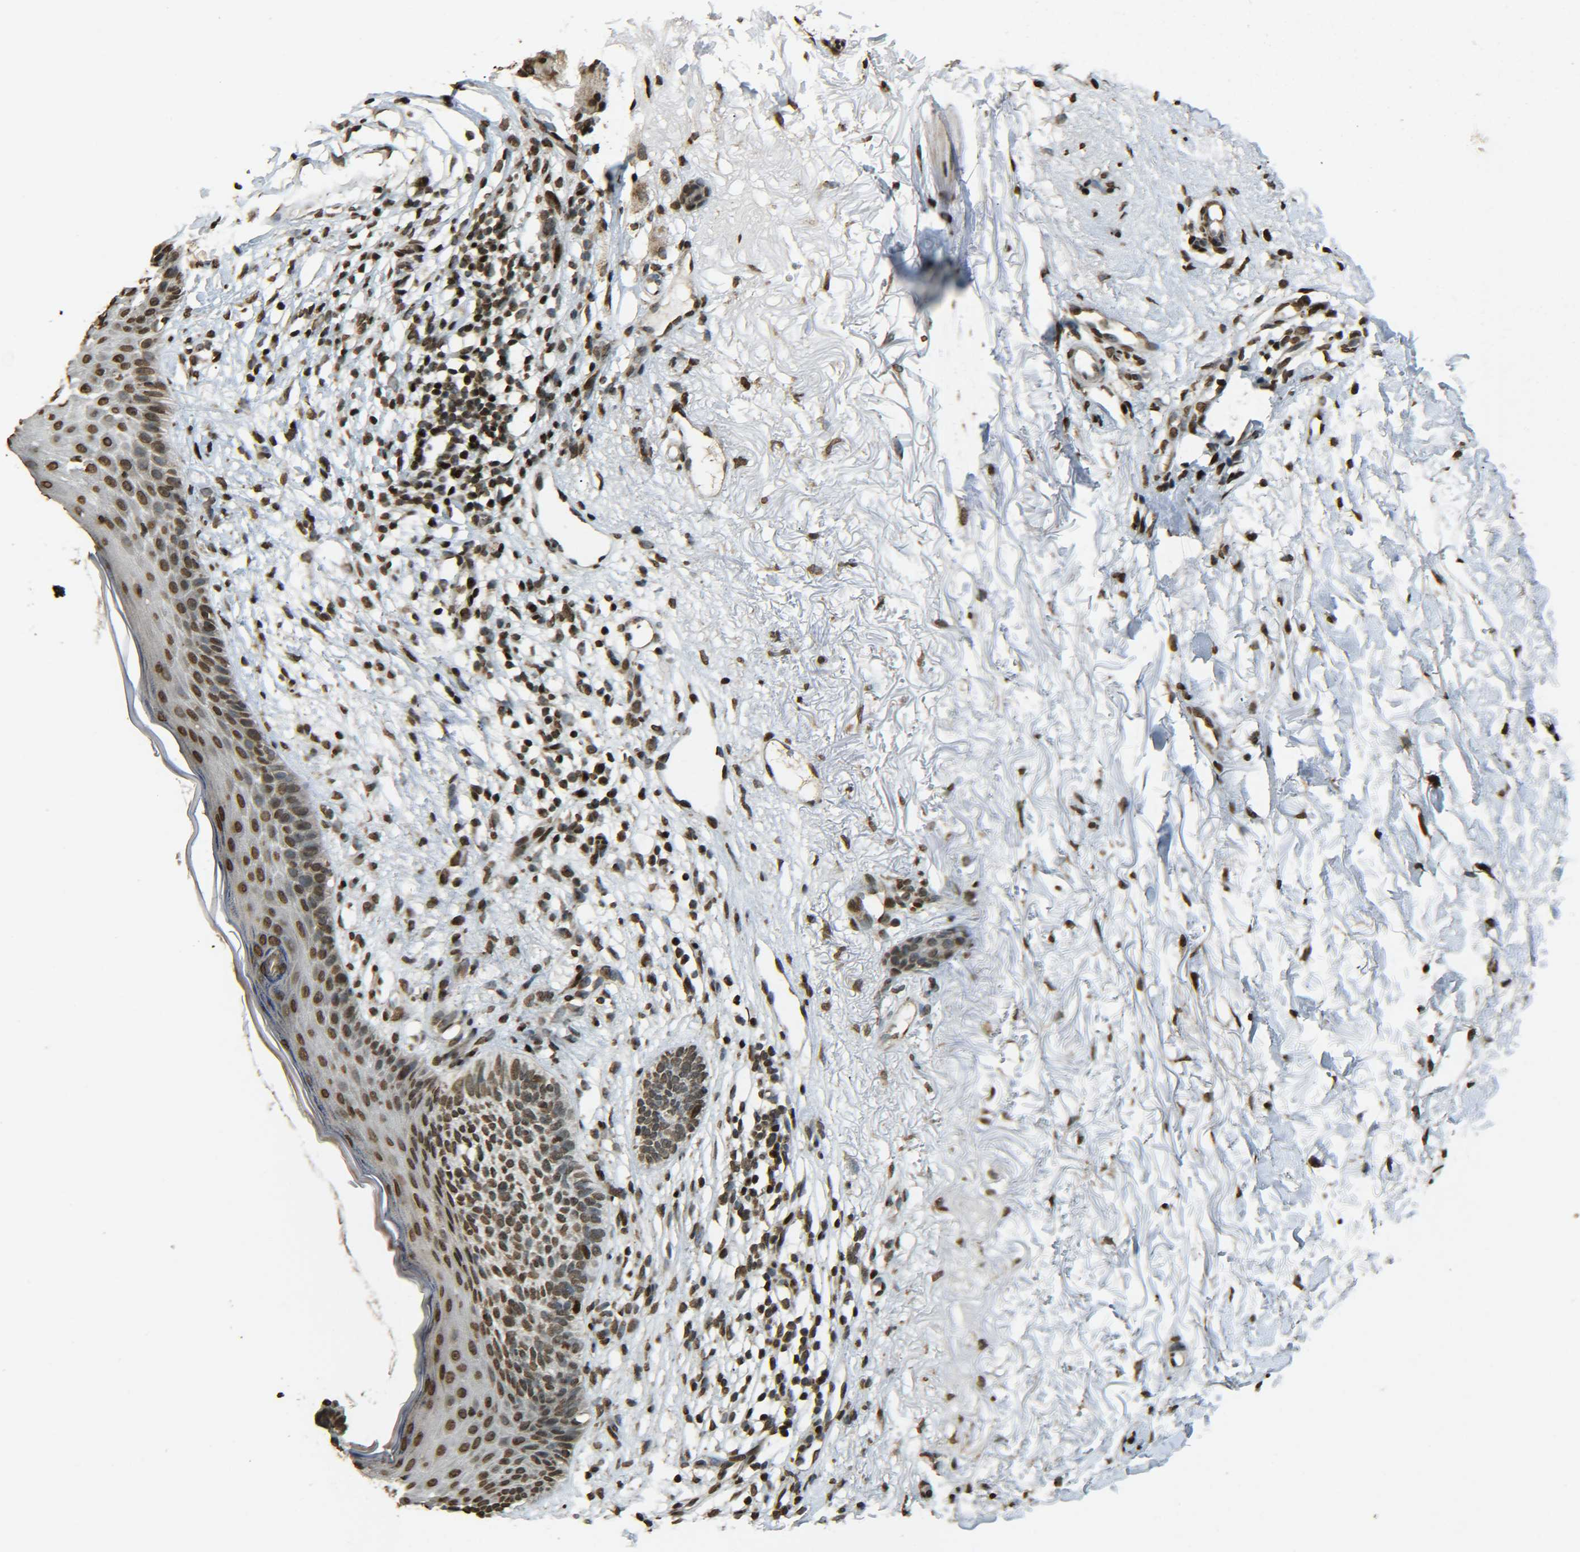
{"staining": {"intensity": "moderate", "quantity": ">75%", "location": "nuclear"}, "tissue": "skin cancer", "cell_type": "Tumor cells", "image_type": "cancer", "snomed": [{"axis": "morphology", "description": "Basal cell carcinoma"}, {"axis": "topography", "description": "Skin"}], "caption": "Tumor cells demonstrate medium levels of moderate nuclear expression in approximately >75% of cells in human skin cancer.", "gene": "NEUROG2", "patient": {"sex": "female", "age": 70}}